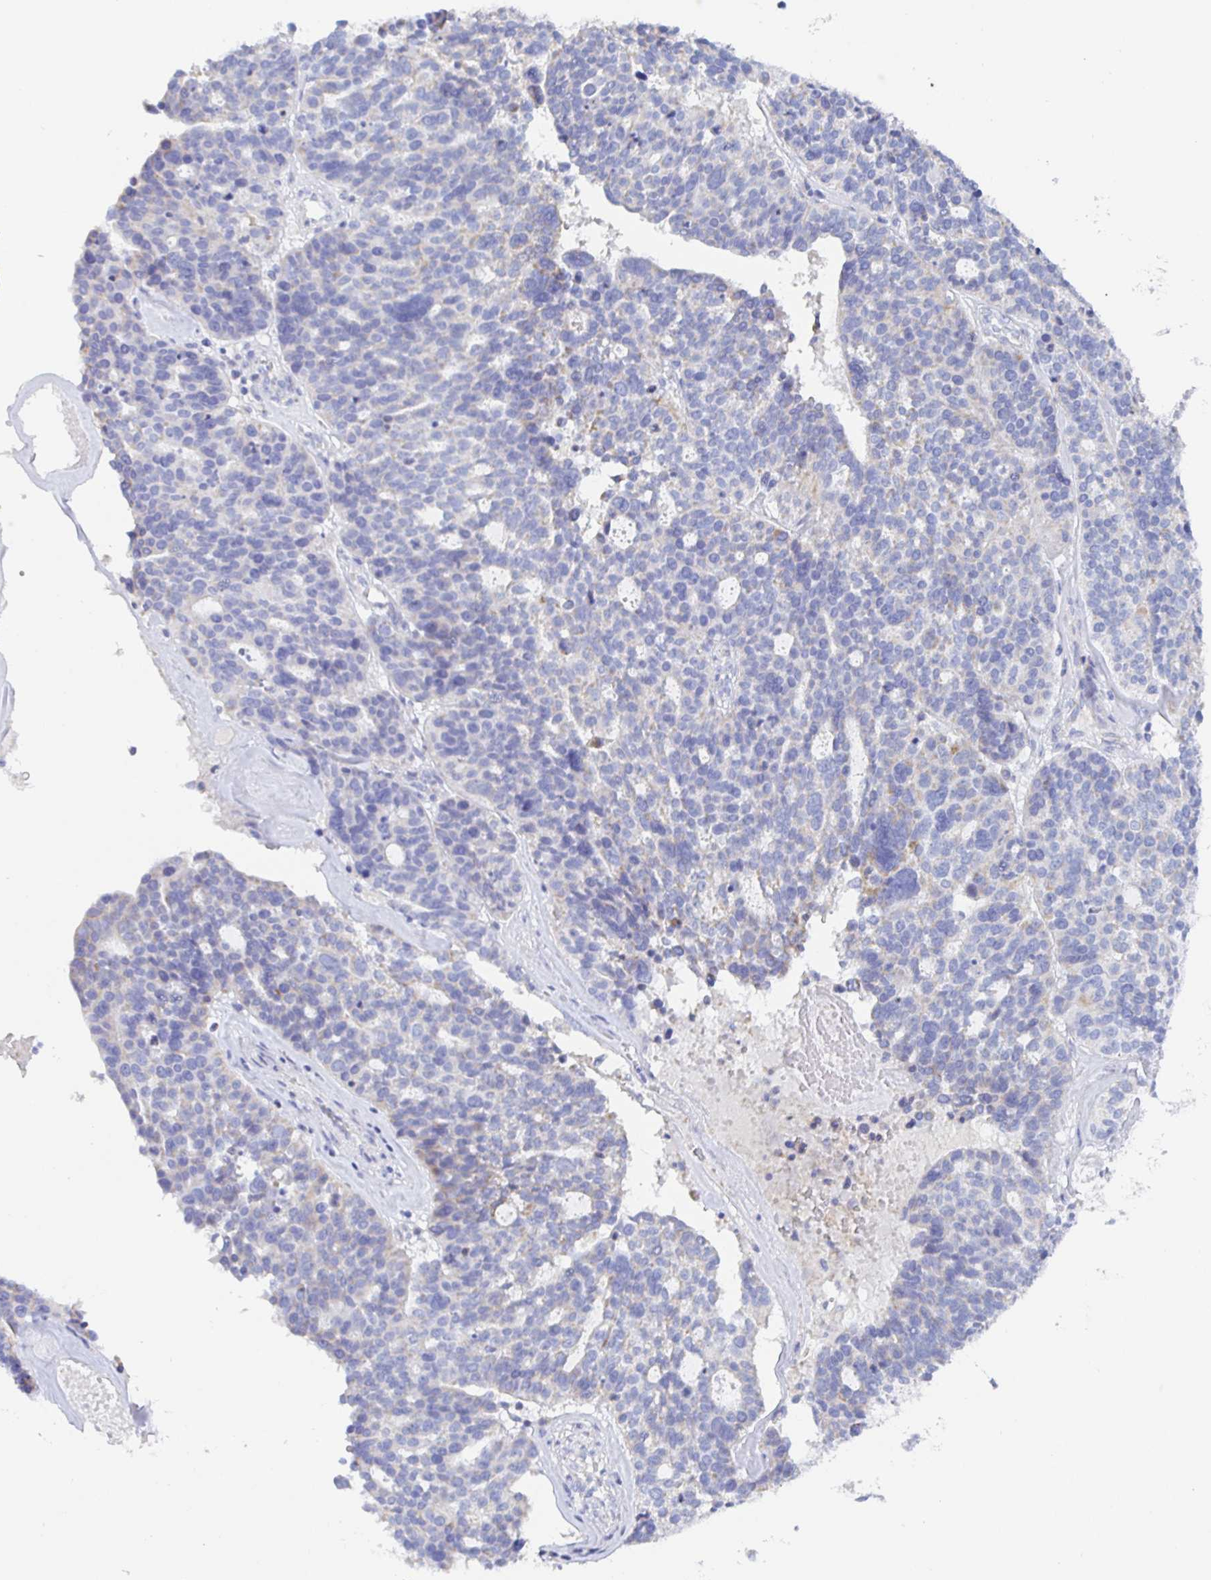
{"staining": {"intensity": "negative", "quantity": "none", "location": "none"}, "tissue": "ovarian cancer", "cell_type": "Tumor cells", "image_type": "cancer", "snomed": [{"axis": "morphology", "description": "Cystadenocarcinoma, serous, NOS"}, {"axis": "topography", "description": "Ovary"}], "caption": "An image of serous cystadenocarcinoma (ovarian) stained for a protein reveals no brown staining in tumor cells. (DAB (3,3'-diaminobenzidine) IHC with hematoxylin counter stain).", "gene": "SYNGR4", "patient": {"sex": "female", "age": 59}}